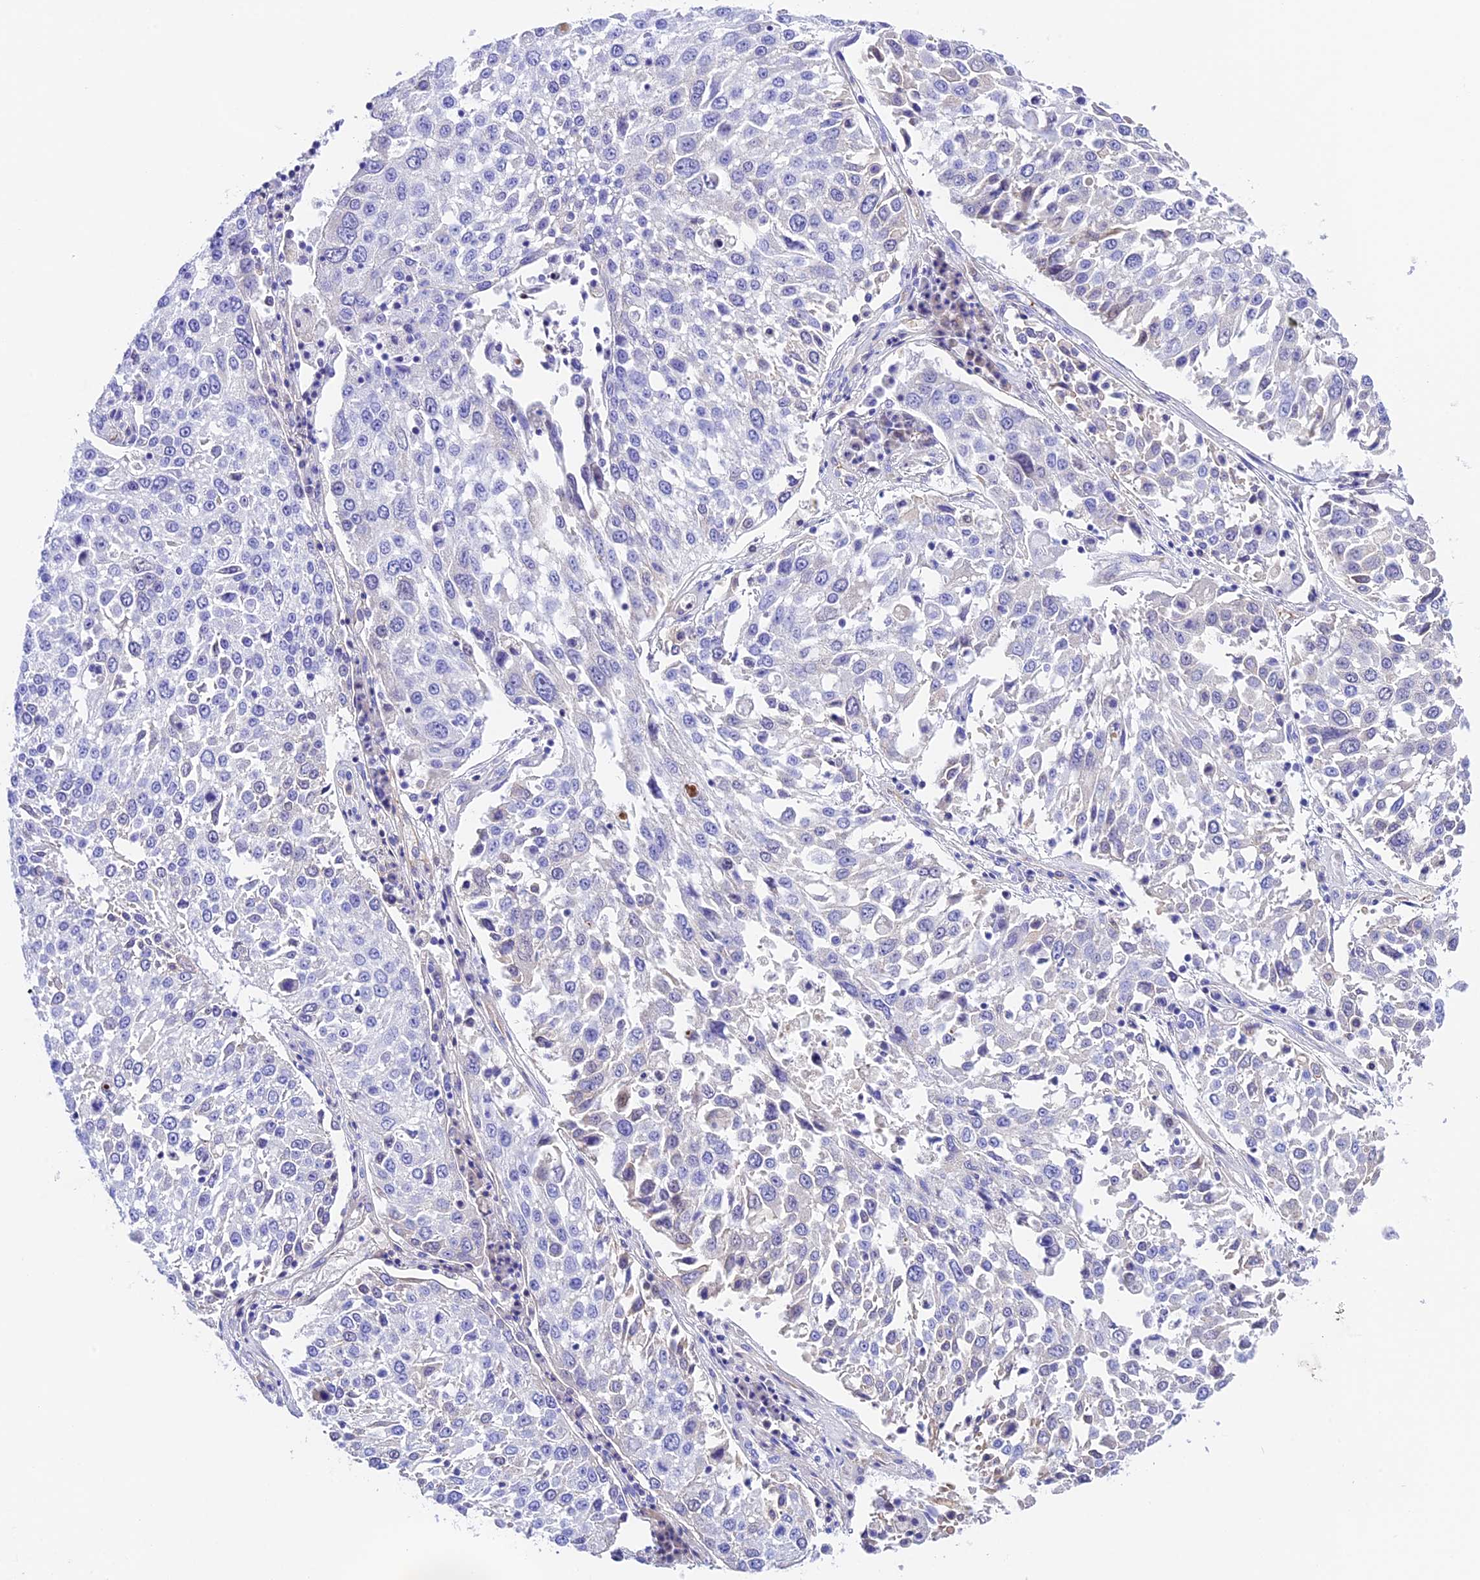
{"staining": {"intensity": "negative", "quantity": "none", "location": "none"}, "tissue": "lung cancer", "cell_type": "Tumor cells", "image_type": "cancer", "snomed": [{"axis": "morphology", "description": "Squamous cell carcinoma, NOS"}, {"axis": "topography", "description": "Lung"}], "caption": "The image demonstrates no staining of tumor cells in lung cancer (squamous cell carcinoma).", "gene": "PSG11", "patient": {"sex": "male", "age": 65}}